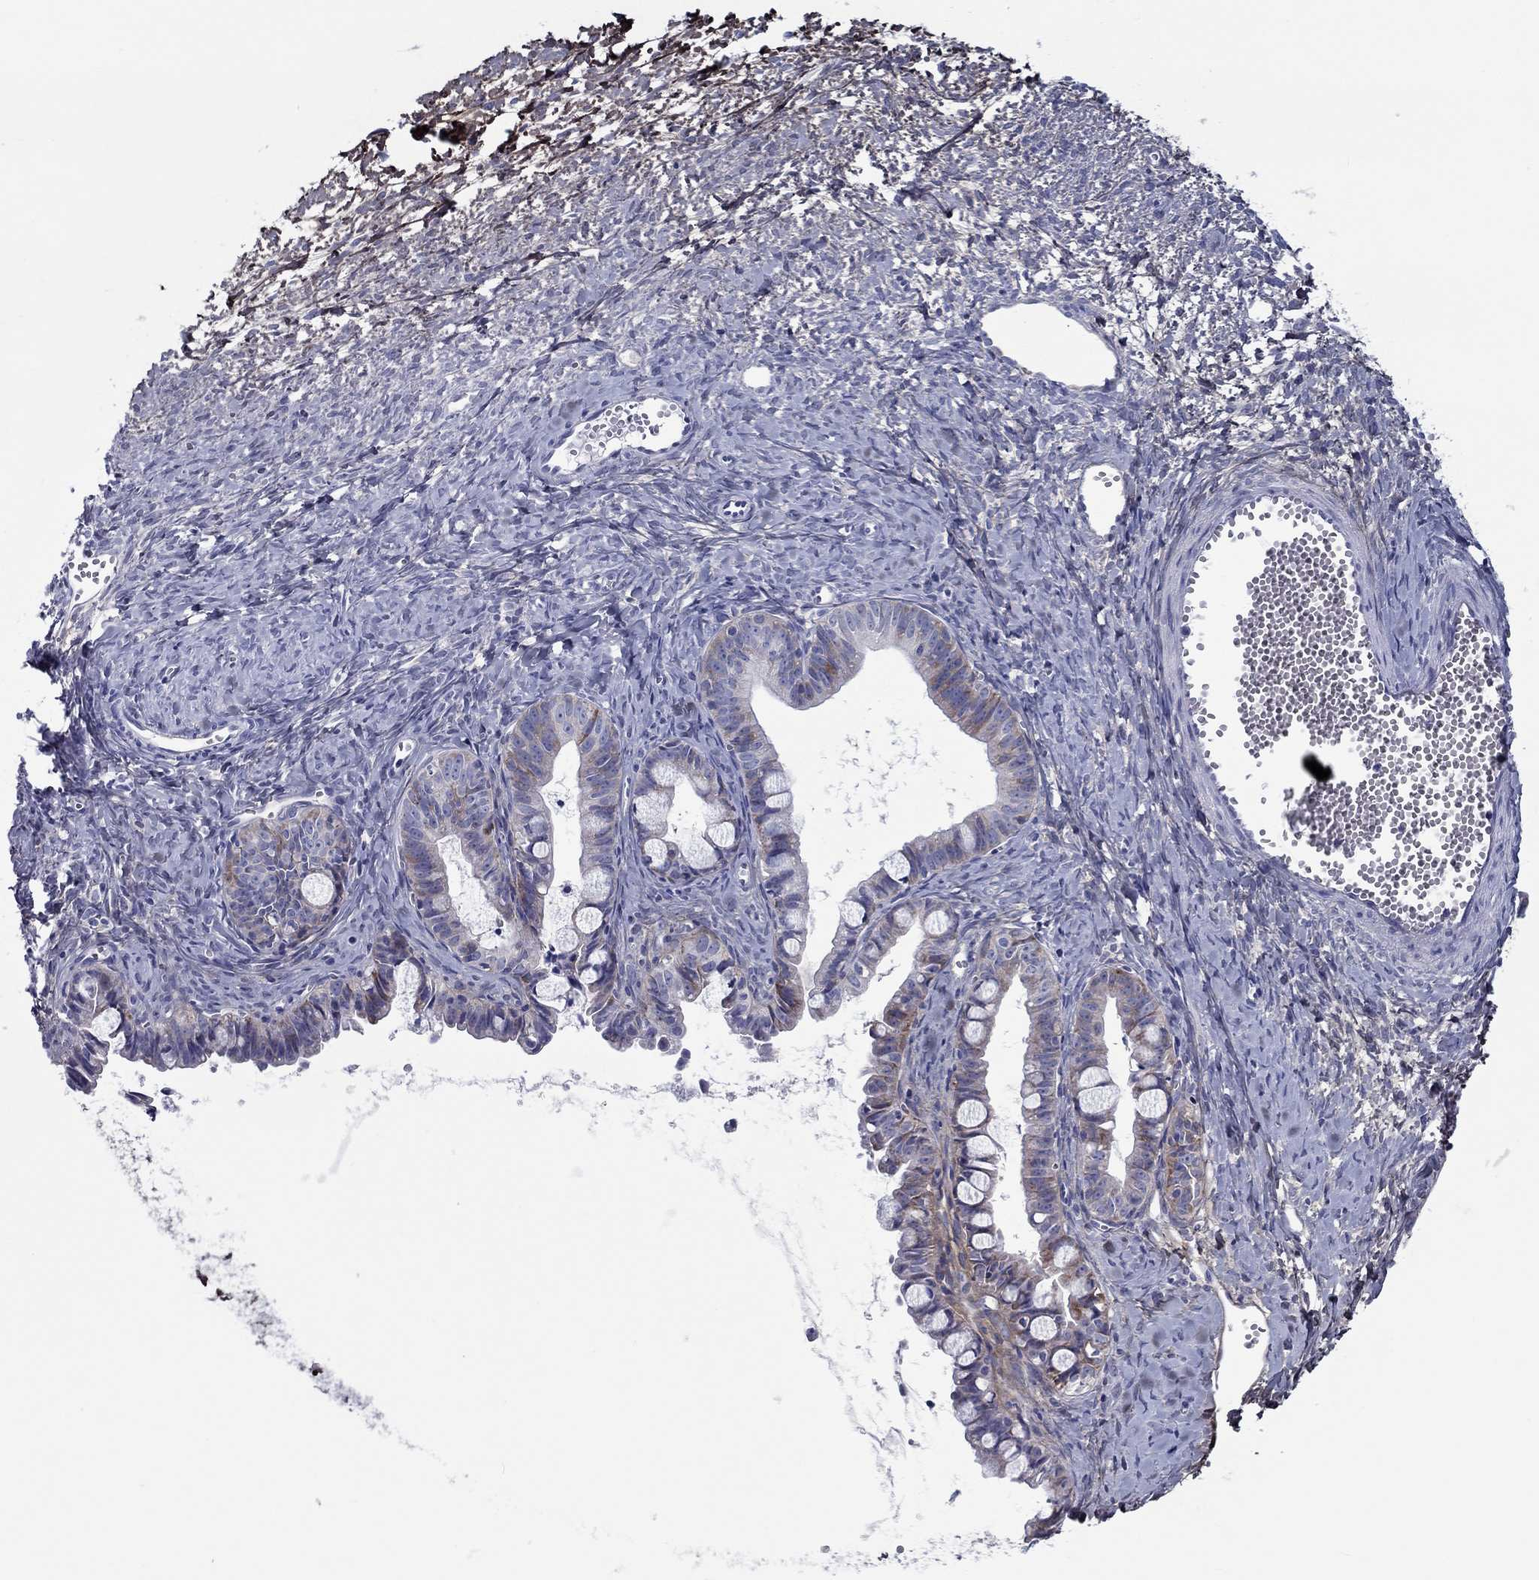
{"staining": {"intensity": "weak", "quantity": "<25%", "location": "cytoplasmic/membranous"}, "tissue": "ovarian cancer", "cell_type": "Tumor cells", "image_type": "cancer", "snomed": [{"axis": "morphology", "description": "Cystadenocarcinoma, mucinous, NOS"}, {"axis": "topography", "description": "Ovary"}], "caption": "Photomicrograph shows no significant protein positivity in tumor cells of ovarian cancer (mucinous cystadenocarcinoma). Nuclei are stained in blue.", "gene": "TGFBI", "patient": {"sex": "female", "age": 63}}